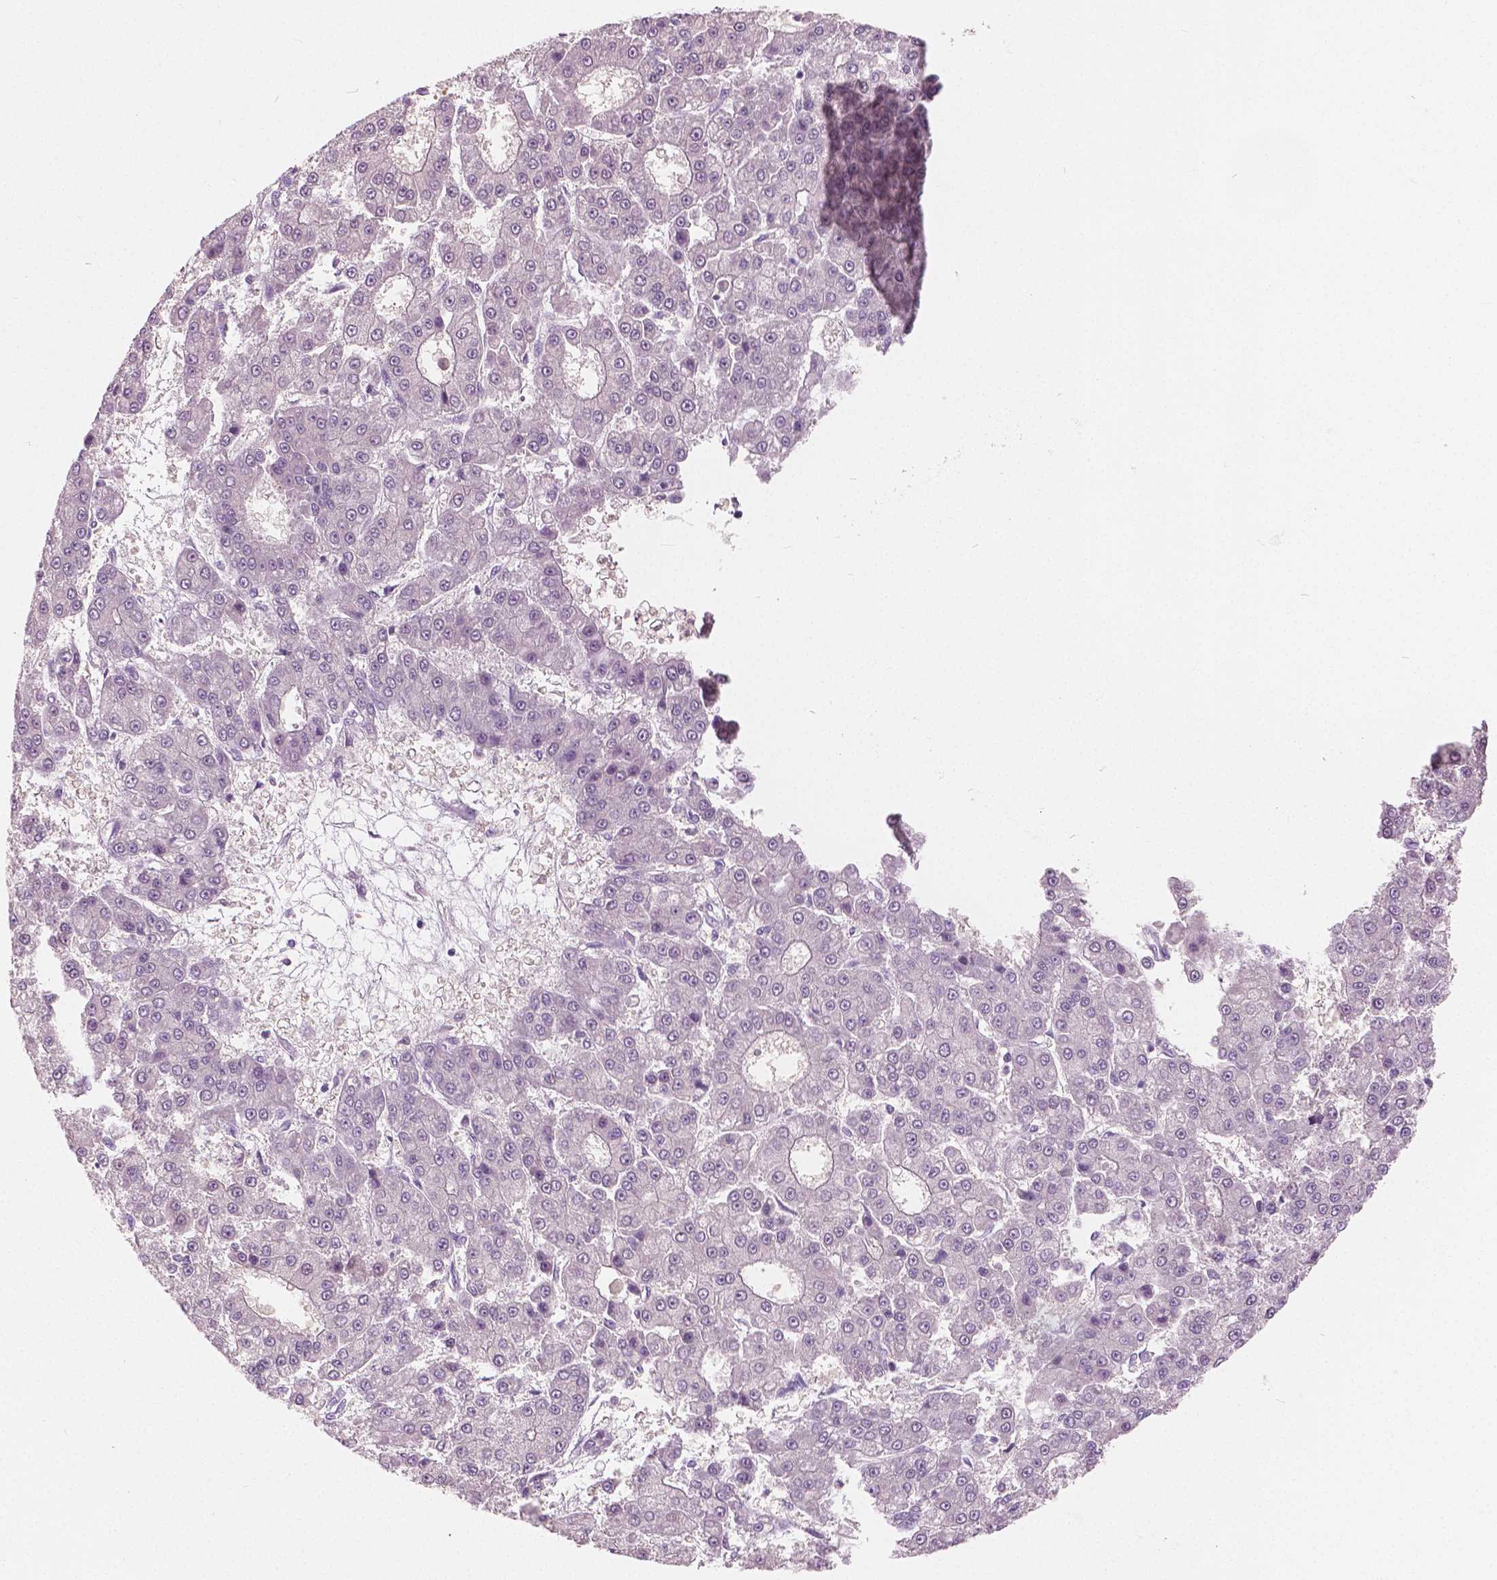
{"staining": {"intensity": "negative", "quantity": "none", "location": "none"}, "tissue": "liver cancer", "cell_type": "Tumor cells", "image_type": "cancer", "snomed": [{"axis": "morphology", "description": "Carcinoma, Hepatocellular, NOS"}, {"axis": "topography", "description": "Liver"}], "caption": "This is a micrograph of immunohistochemistry staining of hepatocellular carcinoma (liver), which shows no expression in tumor cells.", "gene": "GALM", "patient": {"sex": "male", "age": 70}}